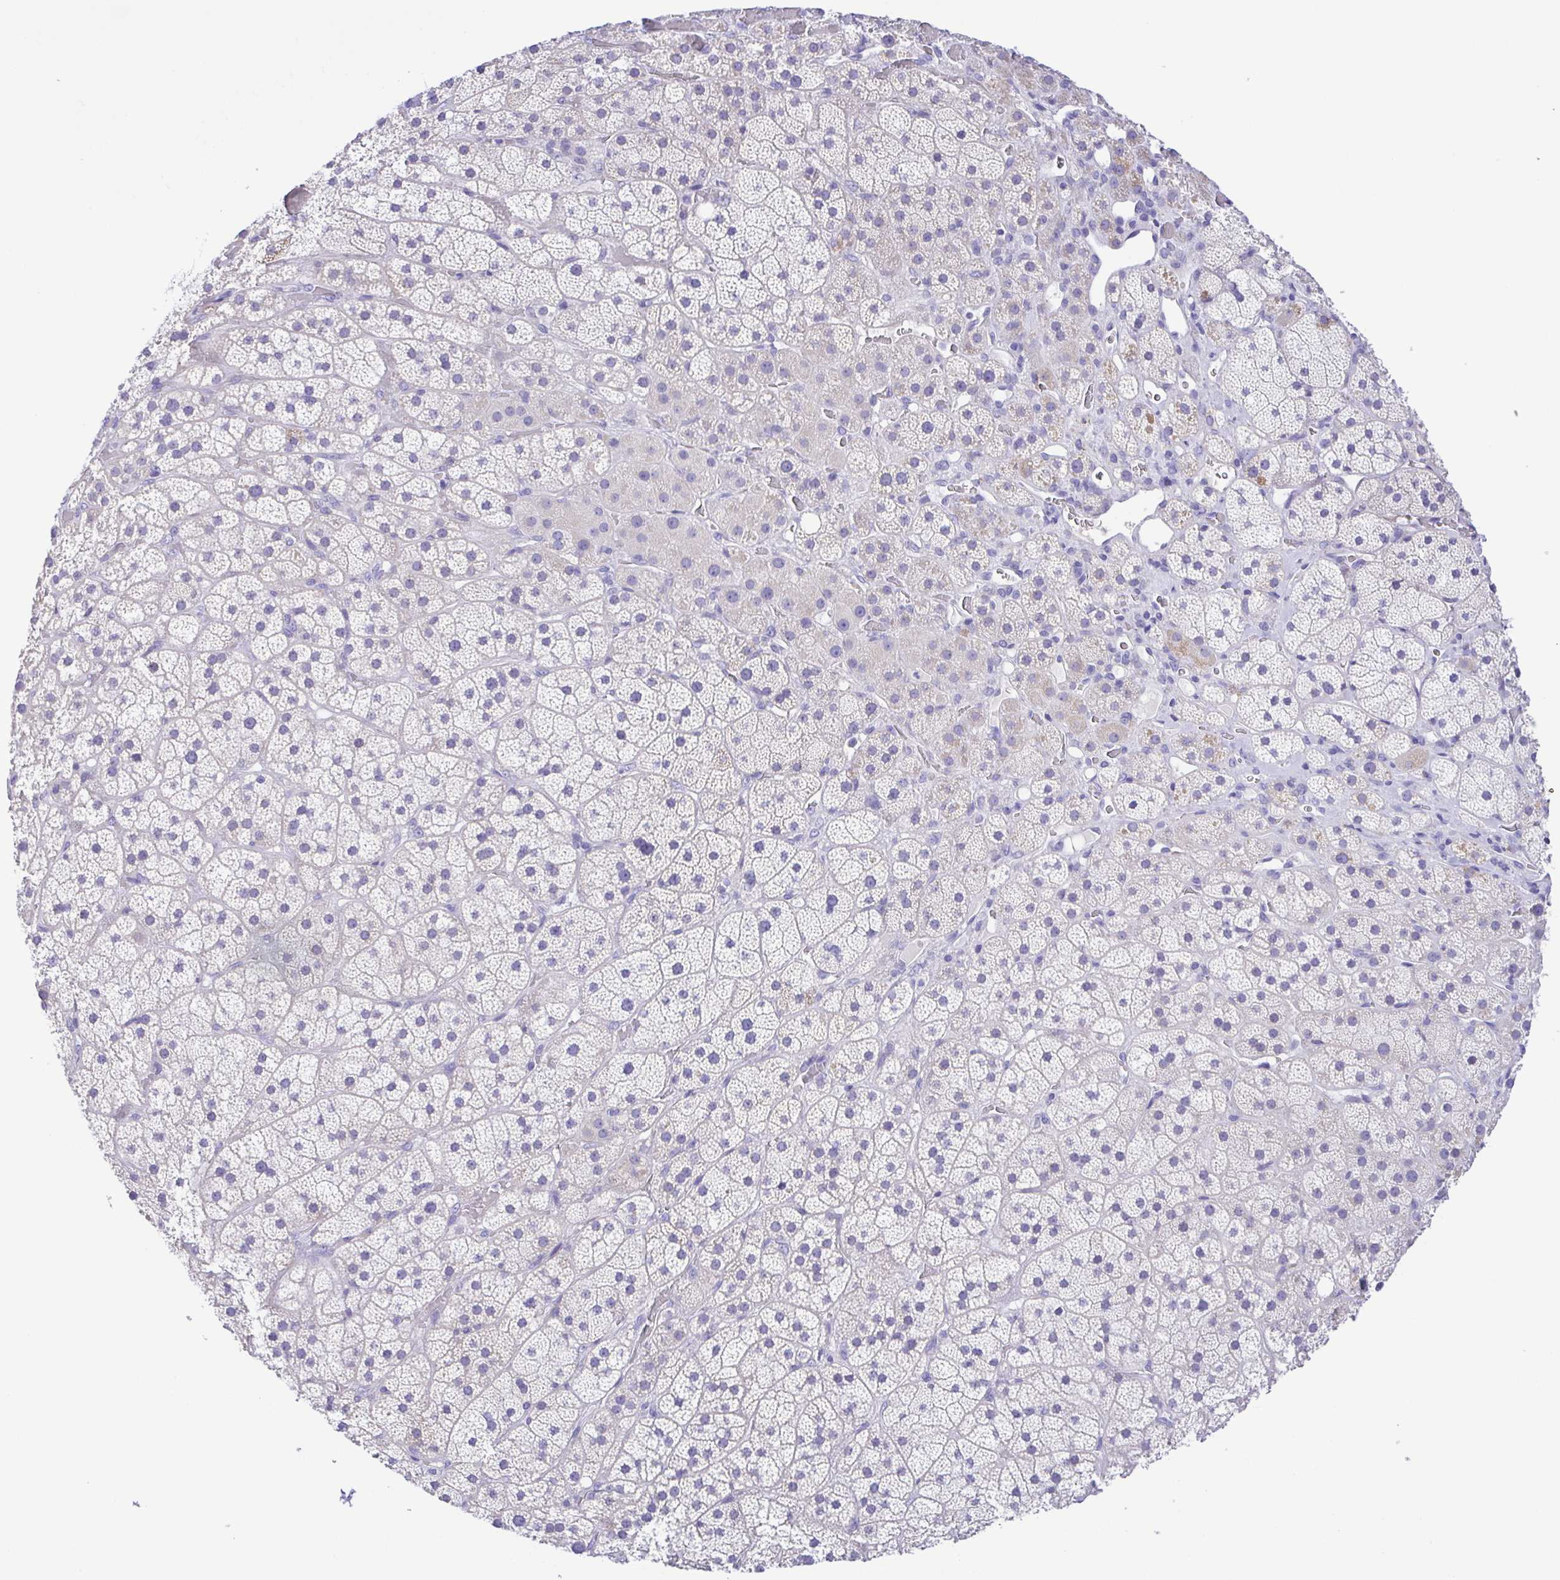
{"staining": {"intensity": "negative", "quantity": "none", "location": "none"}, "tissue": "adrenal gland", "cell_type": "Glandular cells", "image_type": "normal", "snomed": [{"axis": "morphology", "description": "Normal tissue, NOS"}, {"axis": "topography", "description": "Adrenal gland"}], "caption": "Immunohistochemistry of normal adrenal gland reveals no staining in glandular cells. (DAB IHC visualized using brightfield microscopy, high magnification).", "gene": "CD72", "patient": {"sex": "male", "age": 57}}